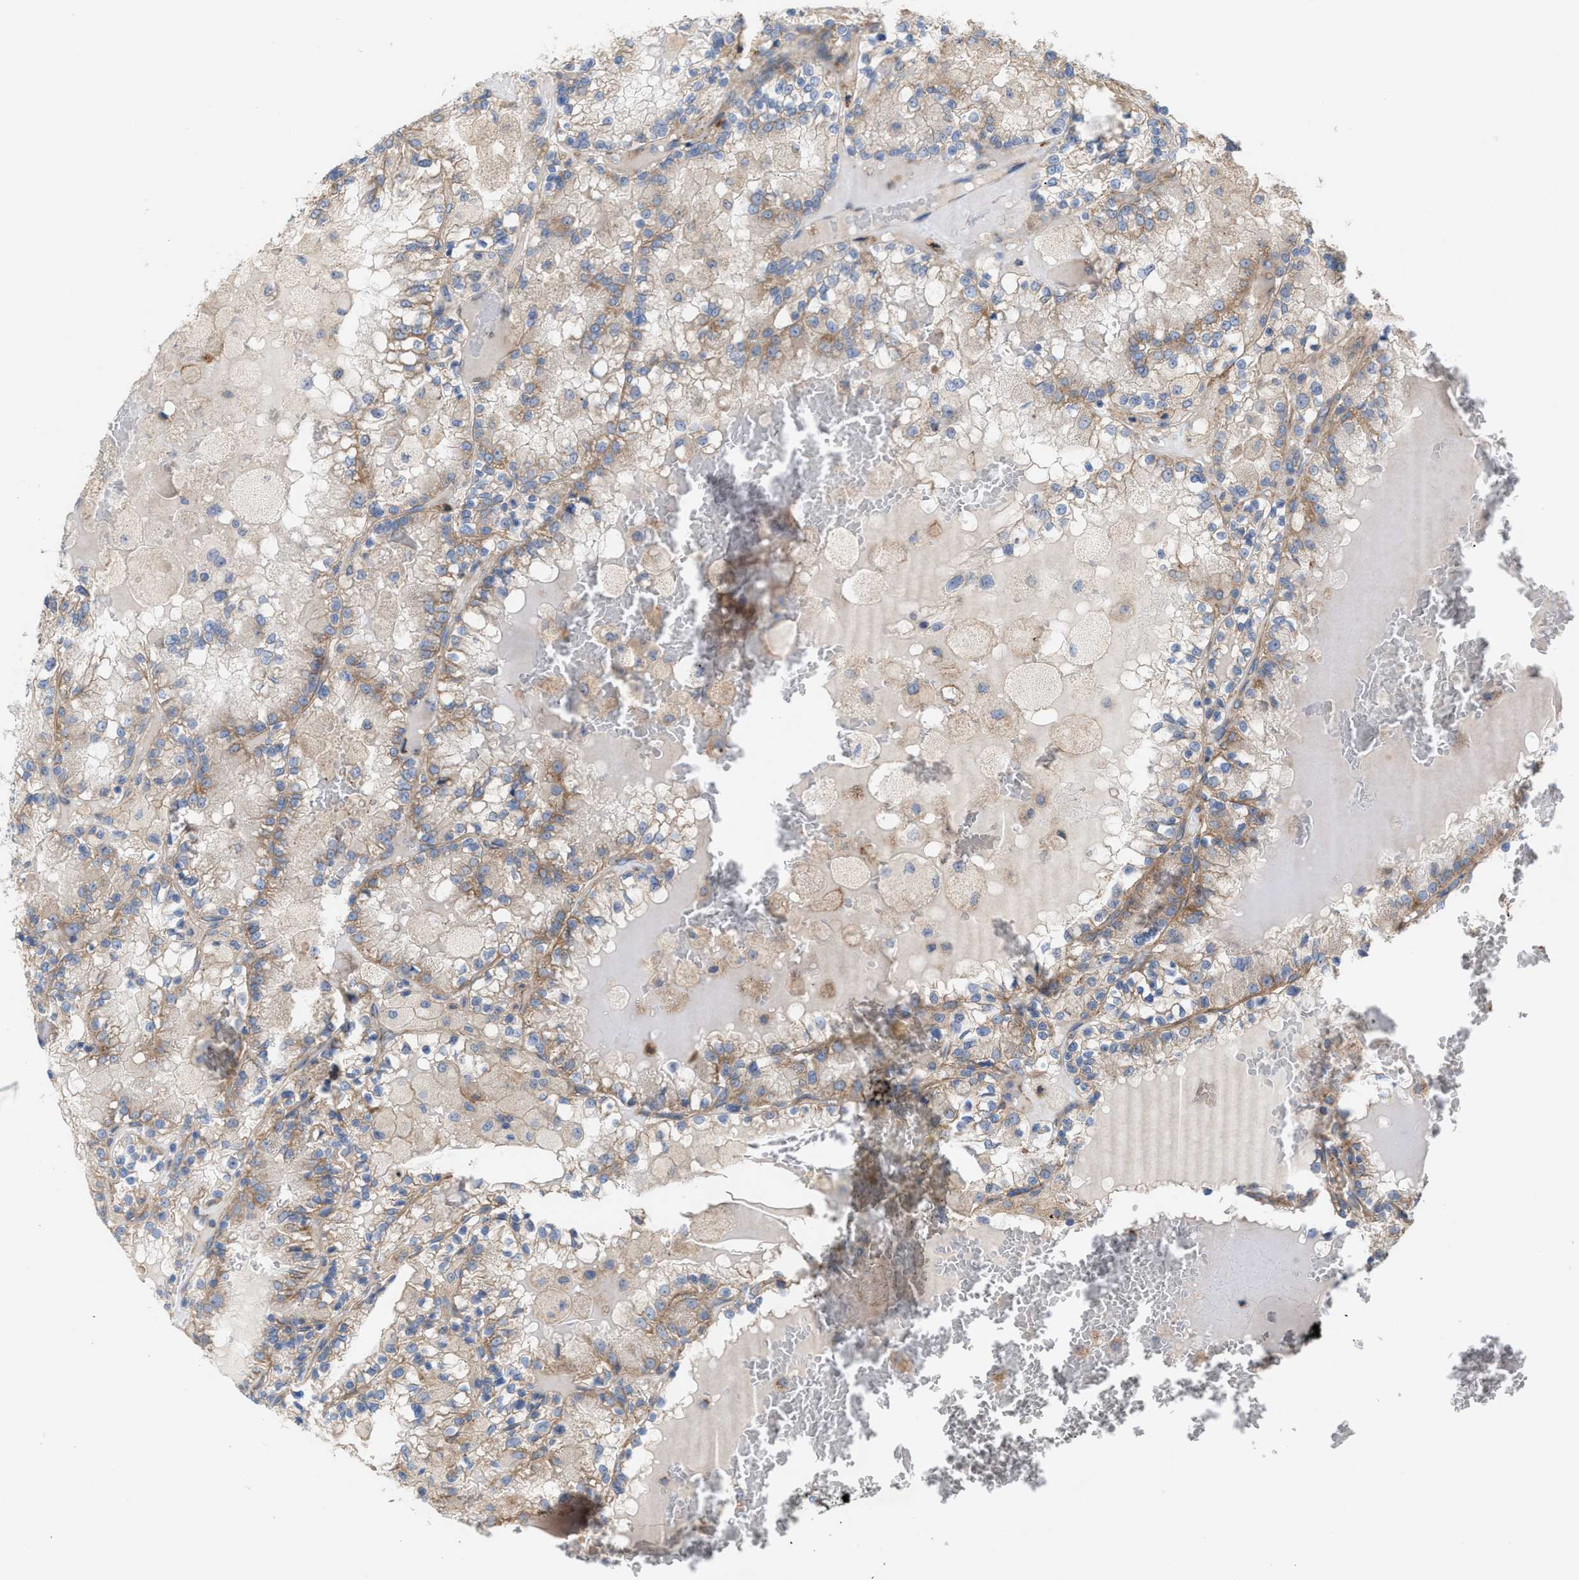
{"staining": {"intensity": "weak", "quantity": ">75%", "location": "cytoplasmic/membranous"}, "tissue": "renal cancer", "cell_type": "Tumor cells", "image_type": "cancer", "snomed": [{"axis": "morphology", "description": "Adenocarcinoma, NOS"}, {"axis": "topography", "description": "Kidney"}], "caption": "An IHC photomicrograph of tumor tissue is shown. Protein staining in brown labels weak cytoplasmic/membranous positivity in renal cancer (adenocarcinoma) within tumor cells.", "gene": "OXSM", "patient": {"sex": "female", "age": 56}}